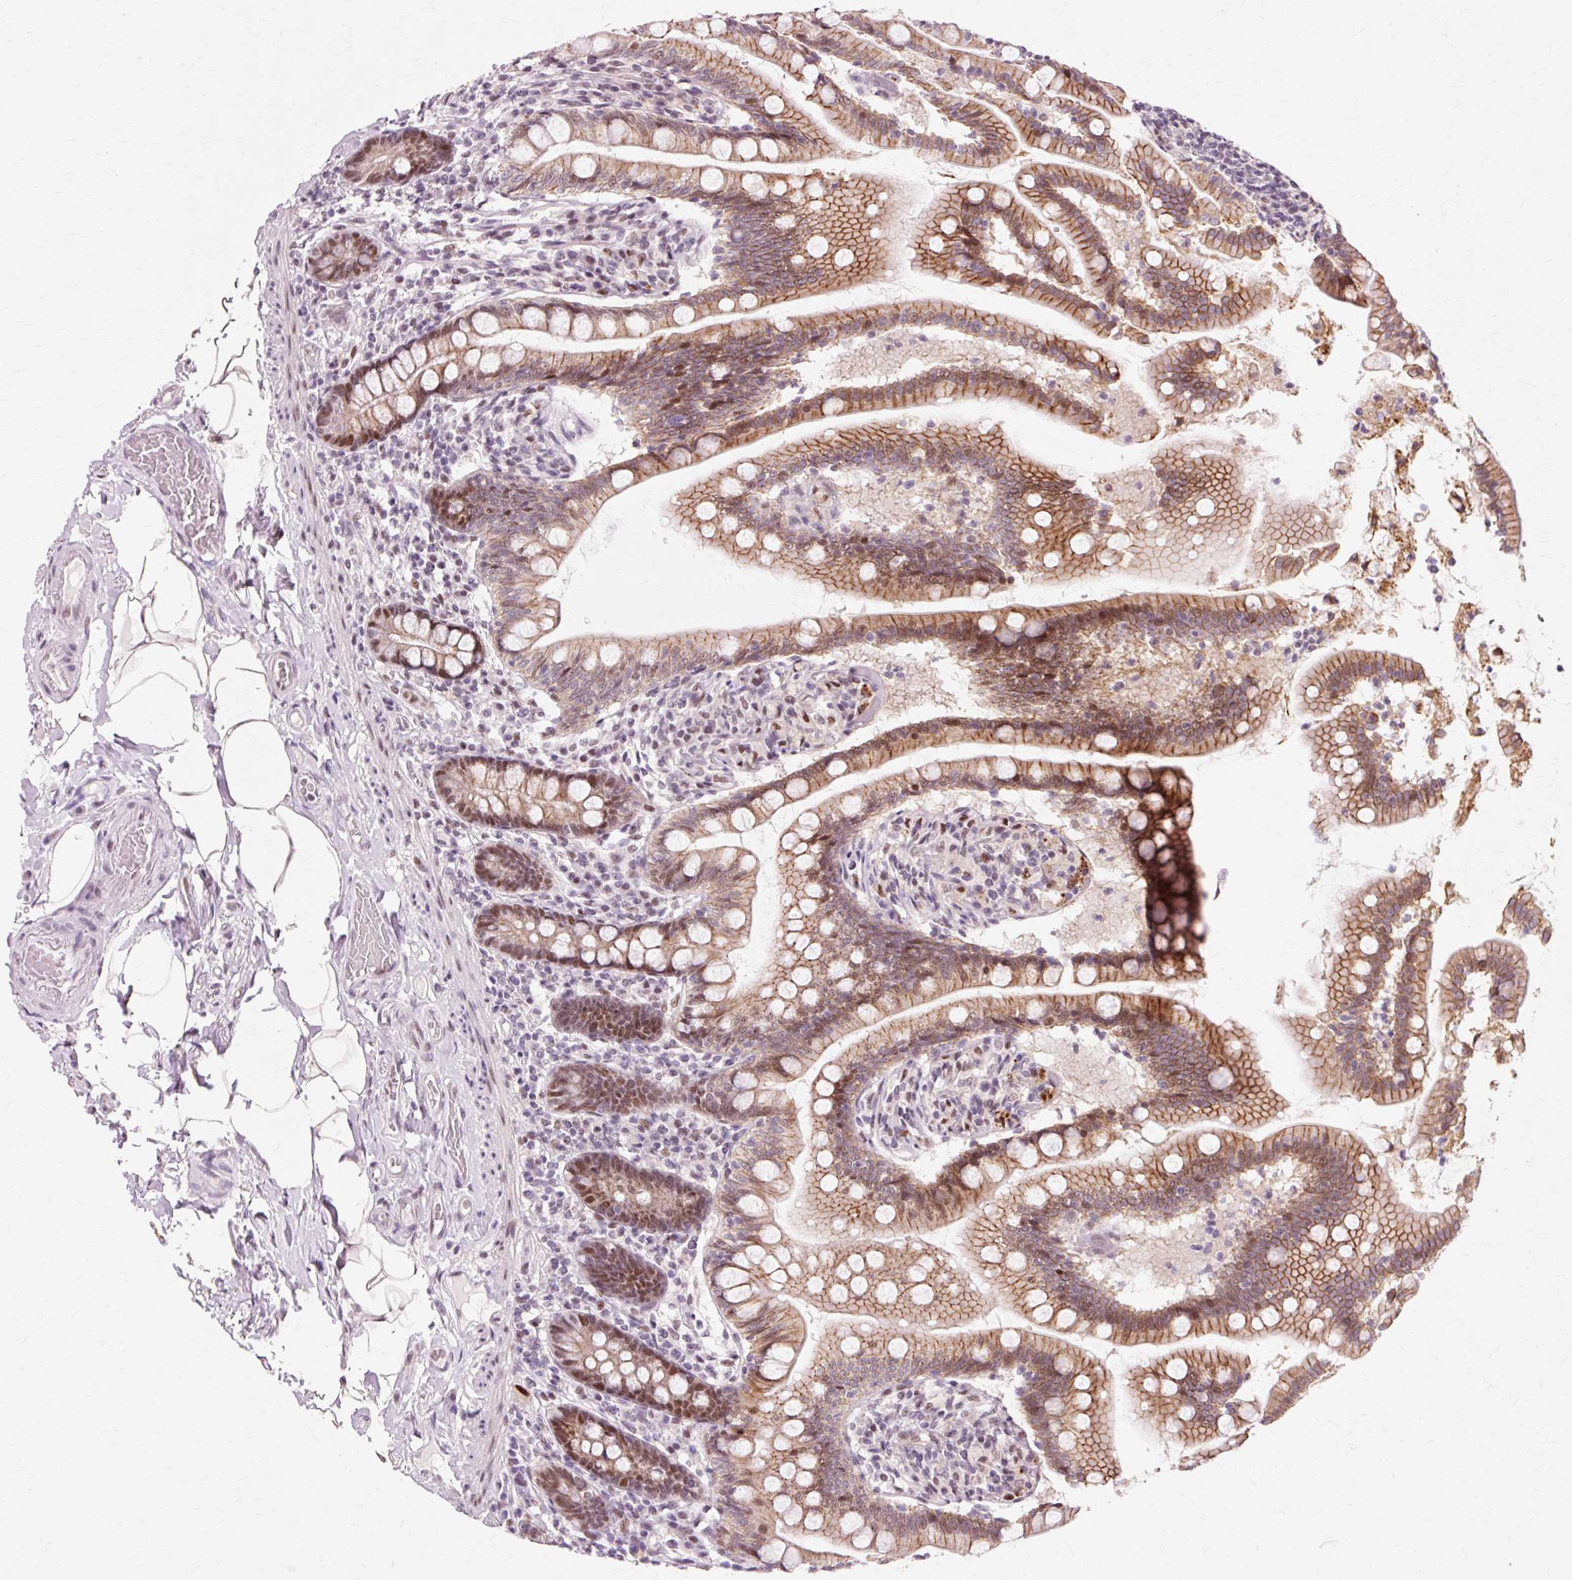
{"staining": {"intensity": "moderate", "quantity": ">75%", "location": "cytoplasmic/membranous,nuclear"}, "tissue": "small intestine", "cell_type": "Glandular cells", "image_type": "normal", "snomed": [{"axis": "morphology", "description": "Normal tissue, NOS"}, {"axis": "topography", "description": "Small intestine"}], "caption": "Immunohistochemistry (IHC) photomicrograph of benign small intestine stained for a protein (brown), which demonstrates medium levels of moderate cytoplasmic/membranous,nuclear positivity in about >75% of glandular cells.", "gene": "MACROD2", "patient": {"sex": "female", "age": 64}}